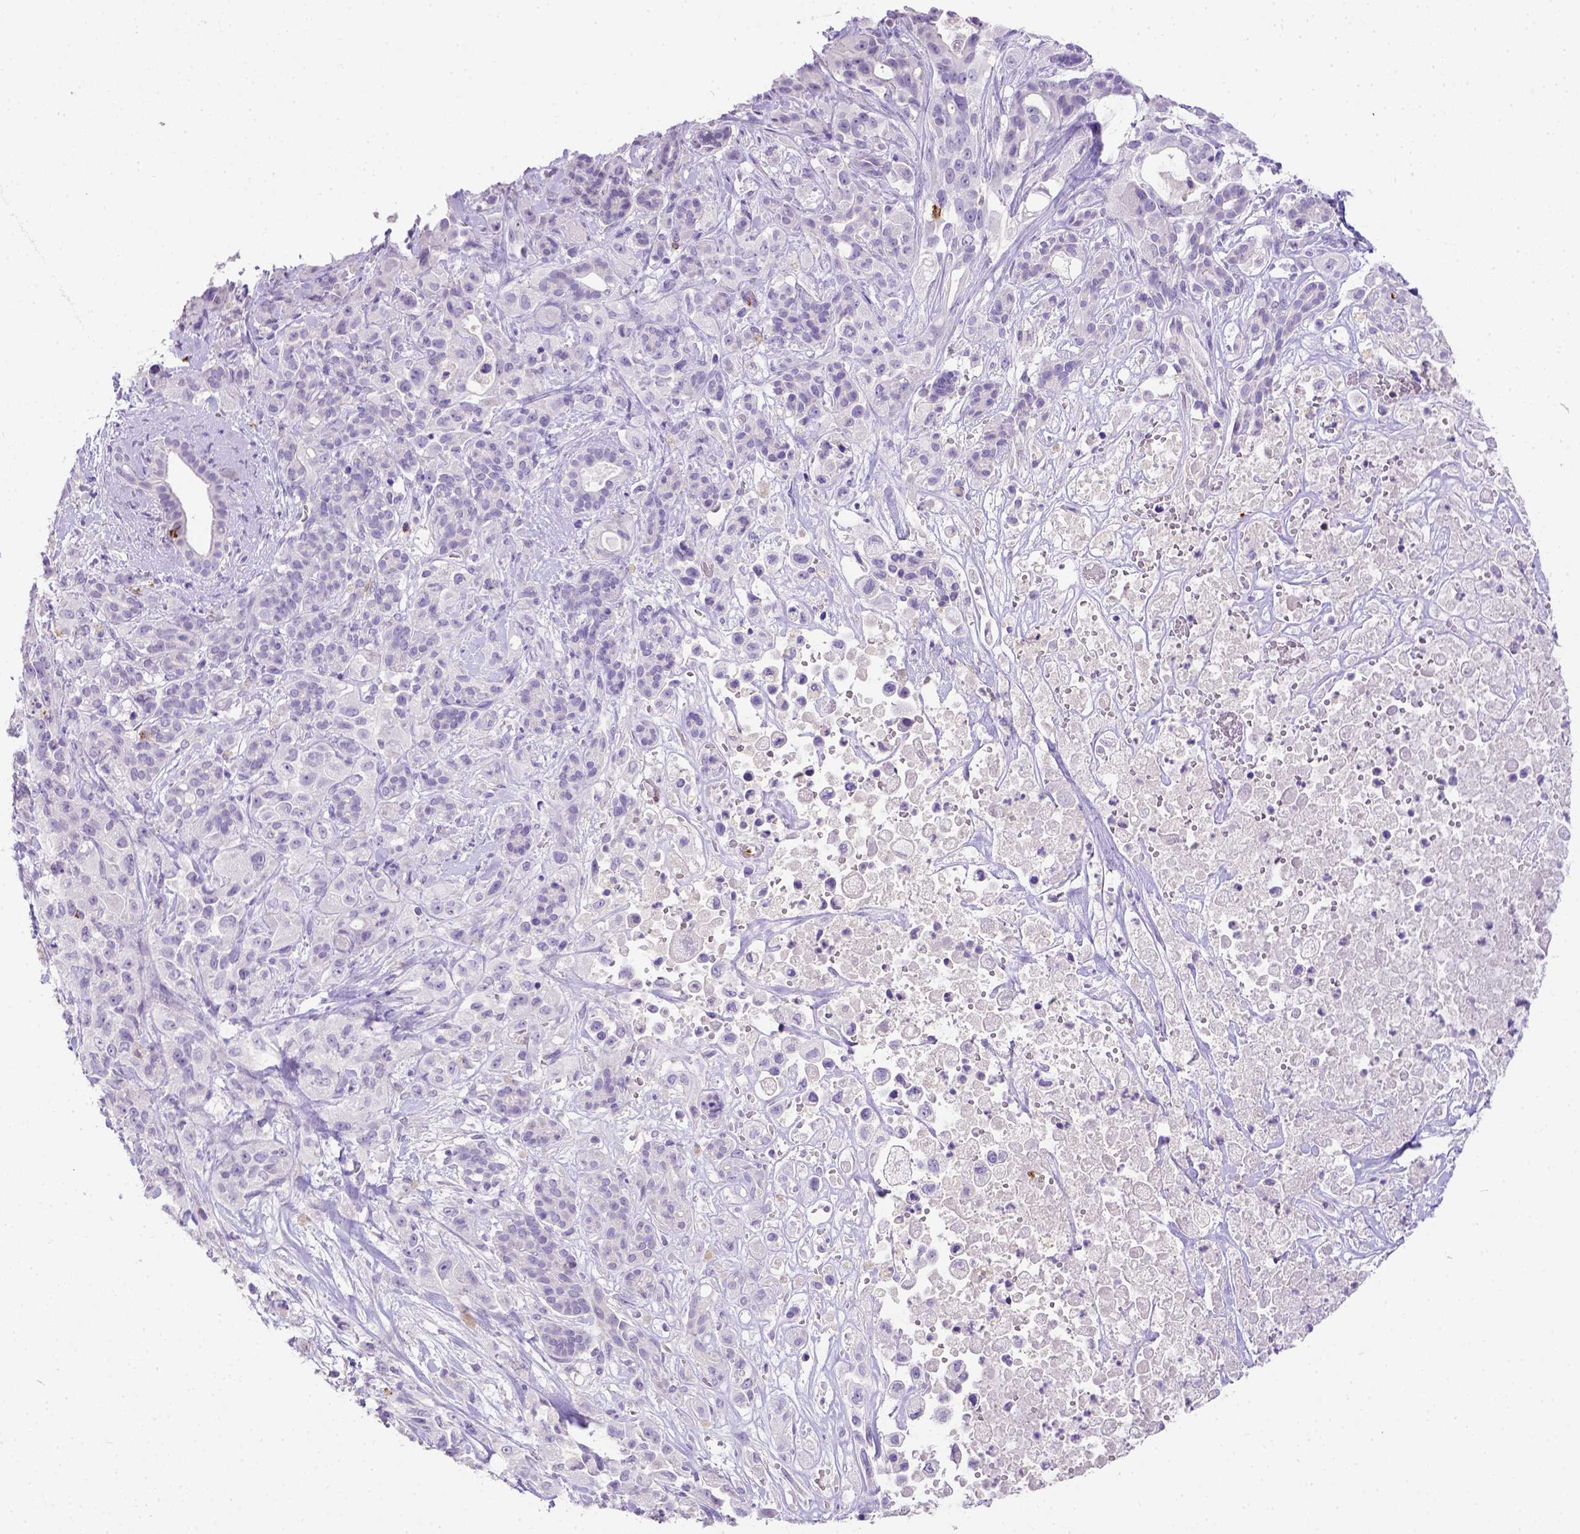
{"staining": {"intensity": "negative", "quantity": "none", "location": "none"}, "tissue": "pancreatic cancer", "cell_type": "Tumor cells", "image_type": "cancer", "snomed": [{"axis": "morphology", "description": "Adenocarcinoma, NOS"}, {"axis": "topography", "description": "Pancreas"}], "caption": "Immunohistochemistry (IHC) histopathology image of human adenocarcinoma (pancreatic) stained for a protein (brown), which shows no expression in tumor cells.", "gene": "B3GAT1", "patient": {"sex": "male", "age": 44}}